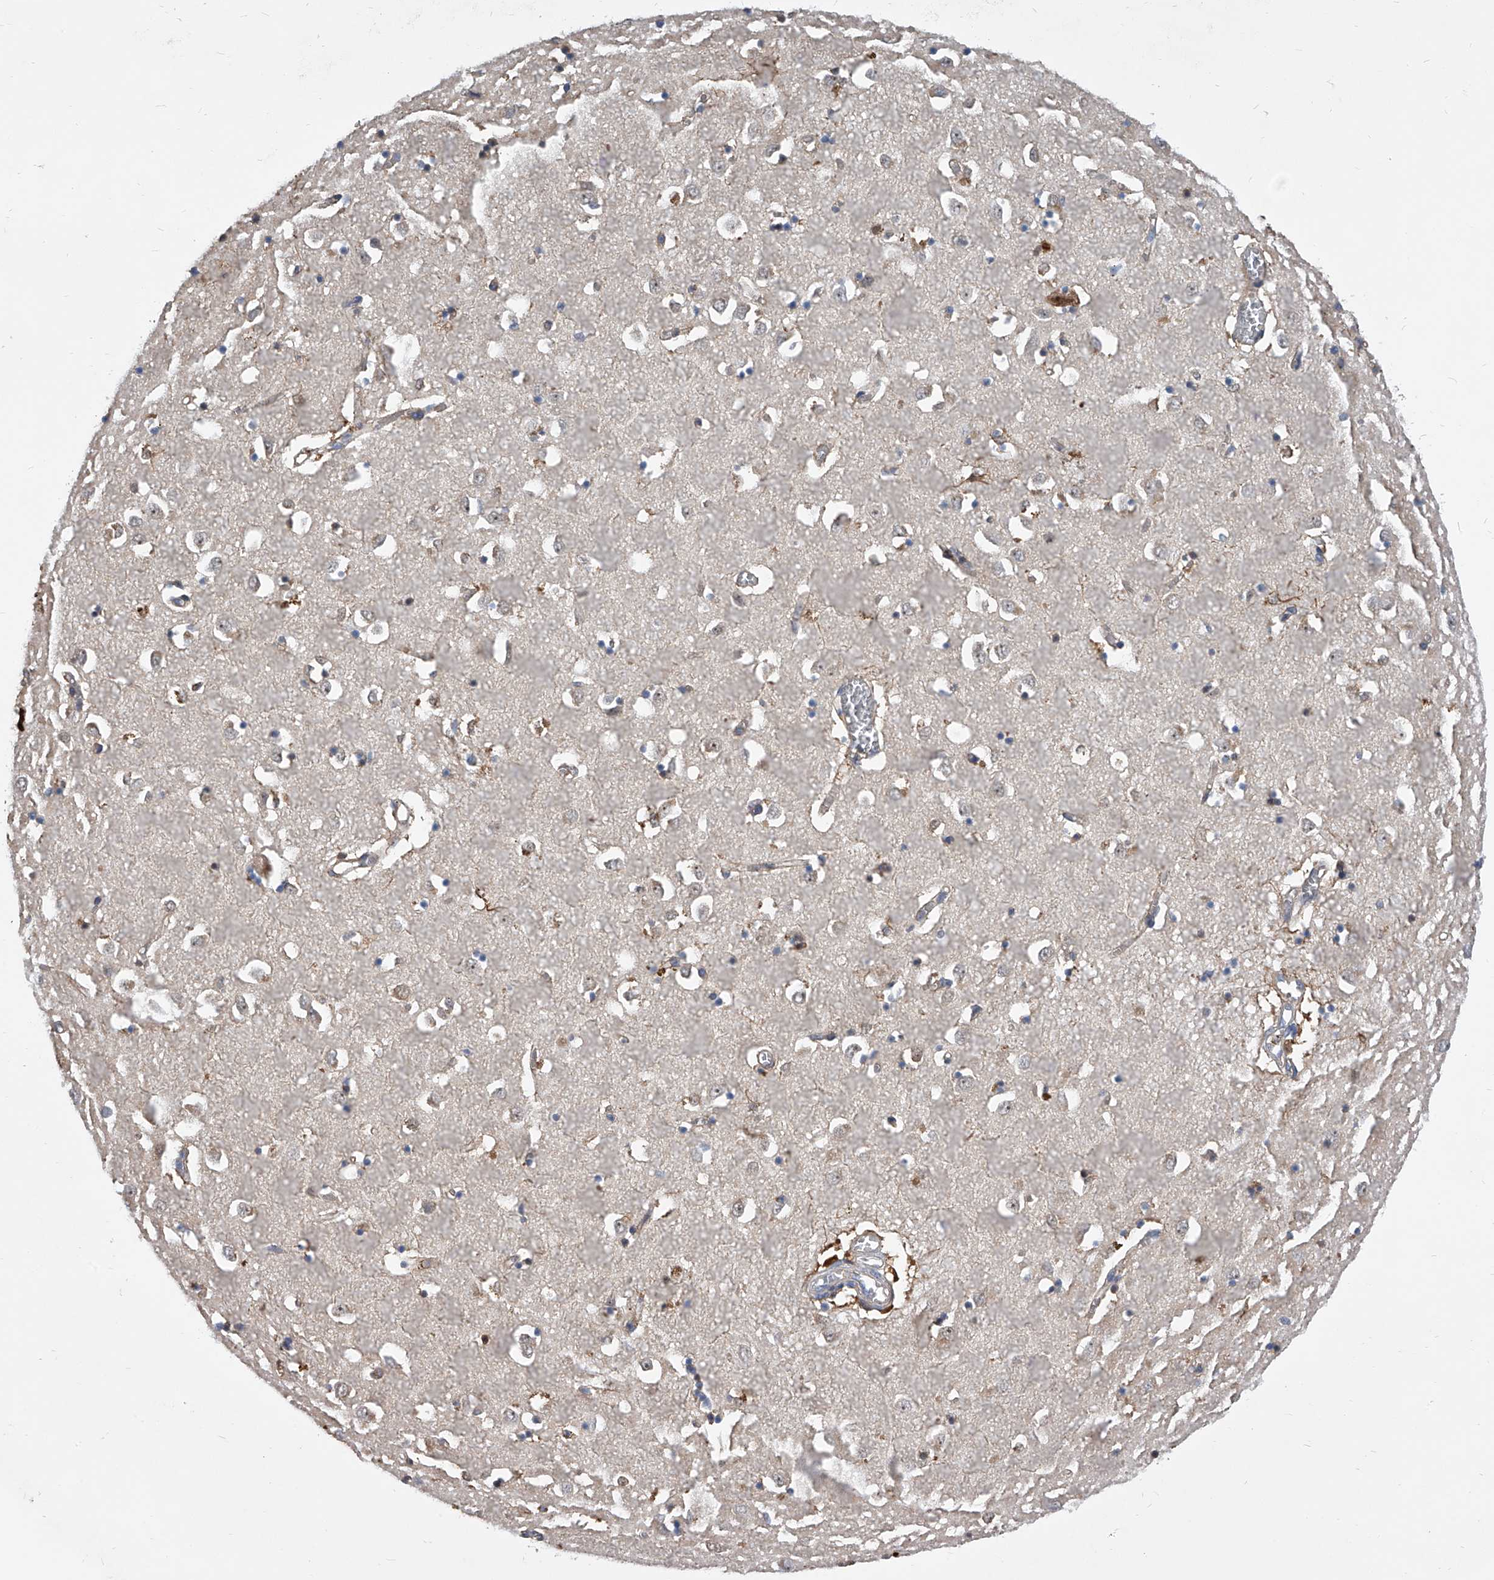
{"staining": {"intensity": "moderate", "quantity": "<25%", "location": "cytoplasmic/membranous"}, "tissue": "caudate", "cell_type": "Glial cells", "image_type": "normal", "snomed": [{"axis": "morphology", "description": "Normal tissue, NOS"}, {"axis": "topography", "description": "Lateral ventricle wall"}], "caption": "Immunohistochemistry micrograph of unremarkable human caudate stained for a protein (brown), which displays low levels of moderate cytoplasmic/membranous staining in about <25% of glial cells.", "gene": "ZNF25", "patient": {"sex": "male", "age": 70}}